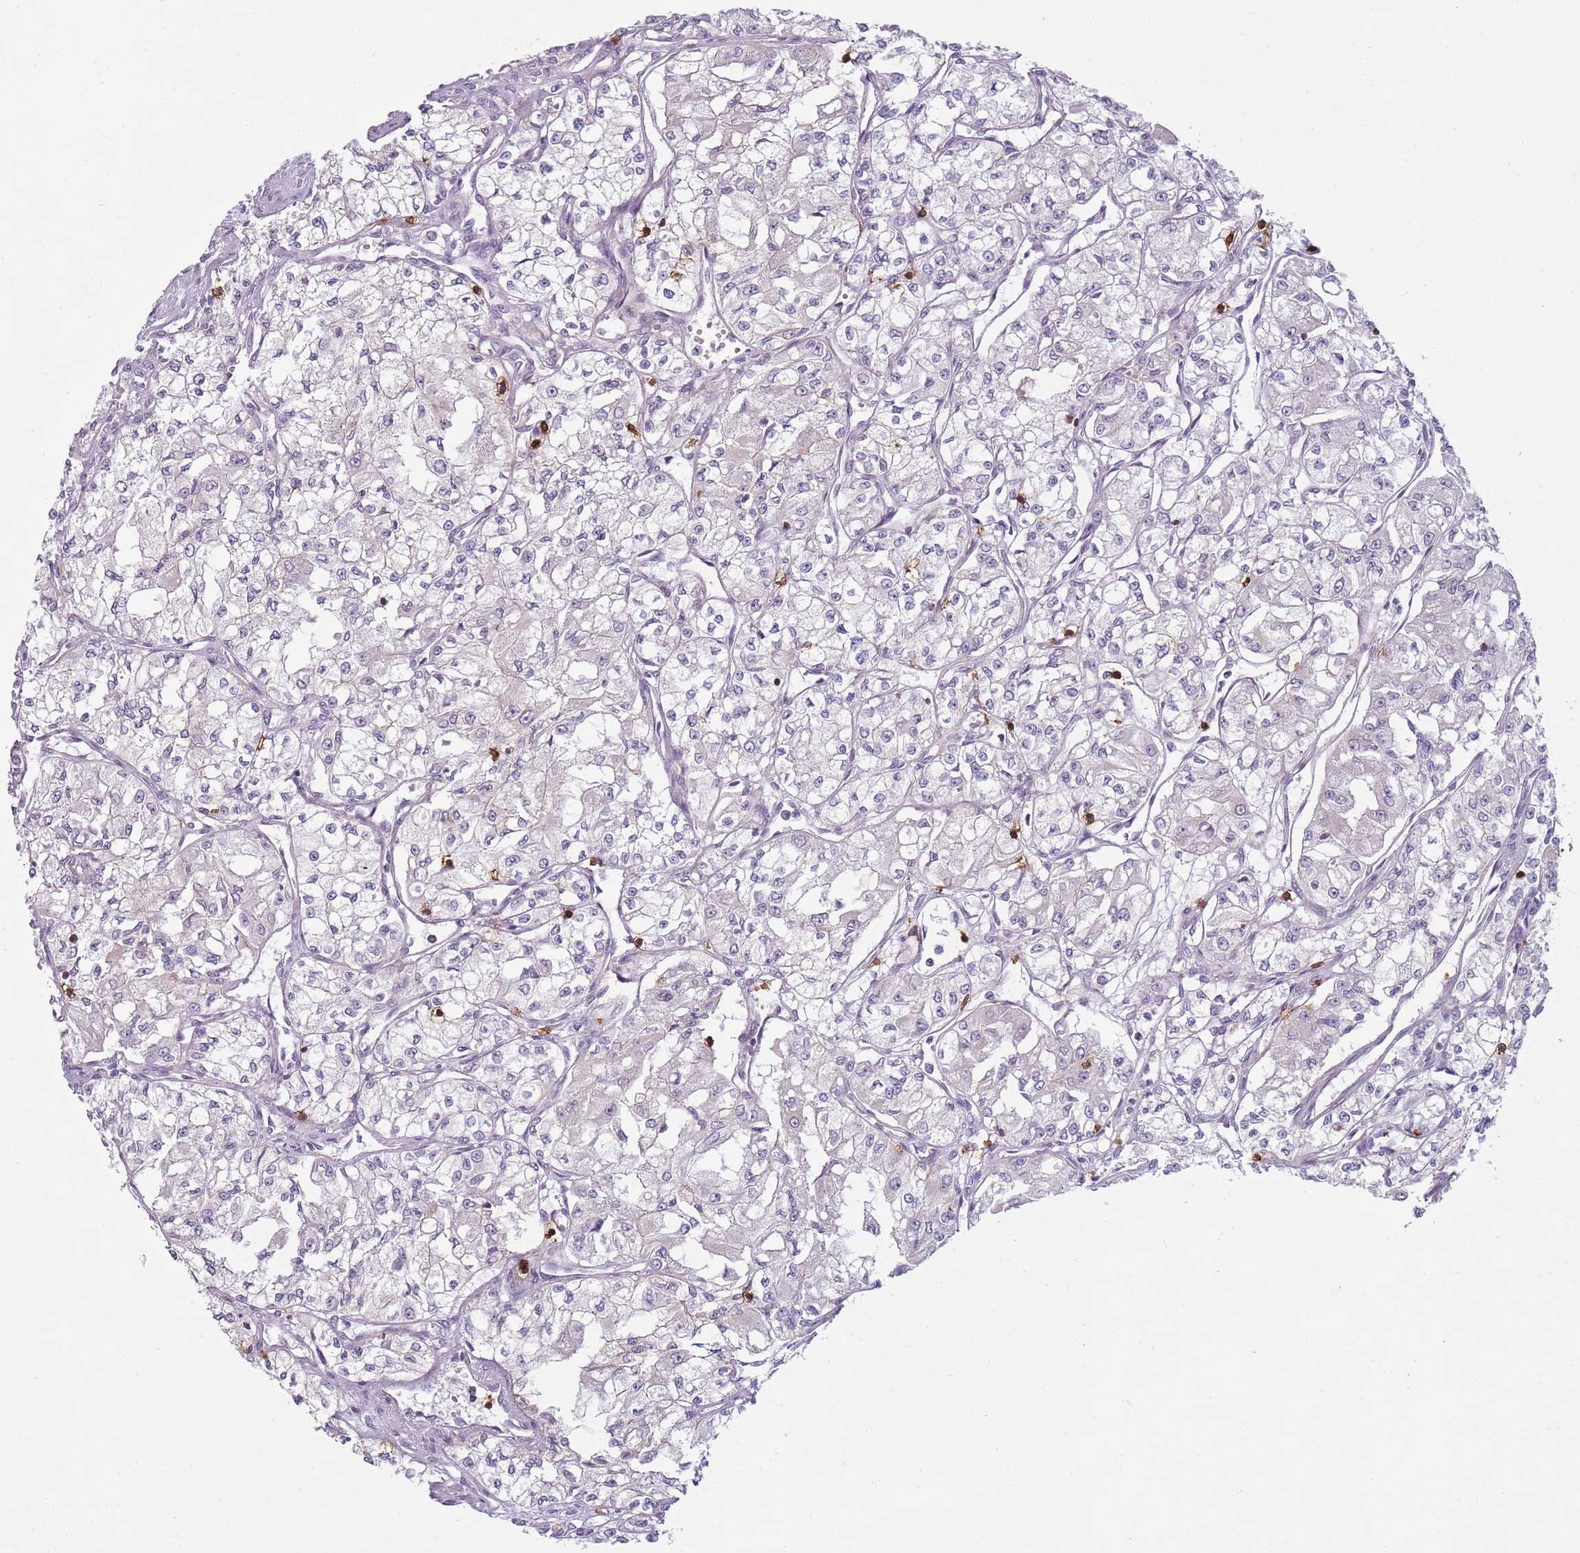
{"staining": {"intensity": "negative", "quantity": "none", "location": "none"}, "tissue": "renal cancer", "cell_type": "Tumor cells", "image_type": "cancer", "snomed": [{"axis": "morphology", "description": "Adenocarcinoma, NOS"}, {"axis": "topography", "description": "Kidney"}], "caption": "Tumor cells are negative for protein expression in human renal cancer (adenocarcinoma). (Brightfield microscopy of DAB (3,3'-diaminobenzidine) IHC at high magnification).", "gene": "ZNF583", "patient": {"sex": "male", "age": 59}}